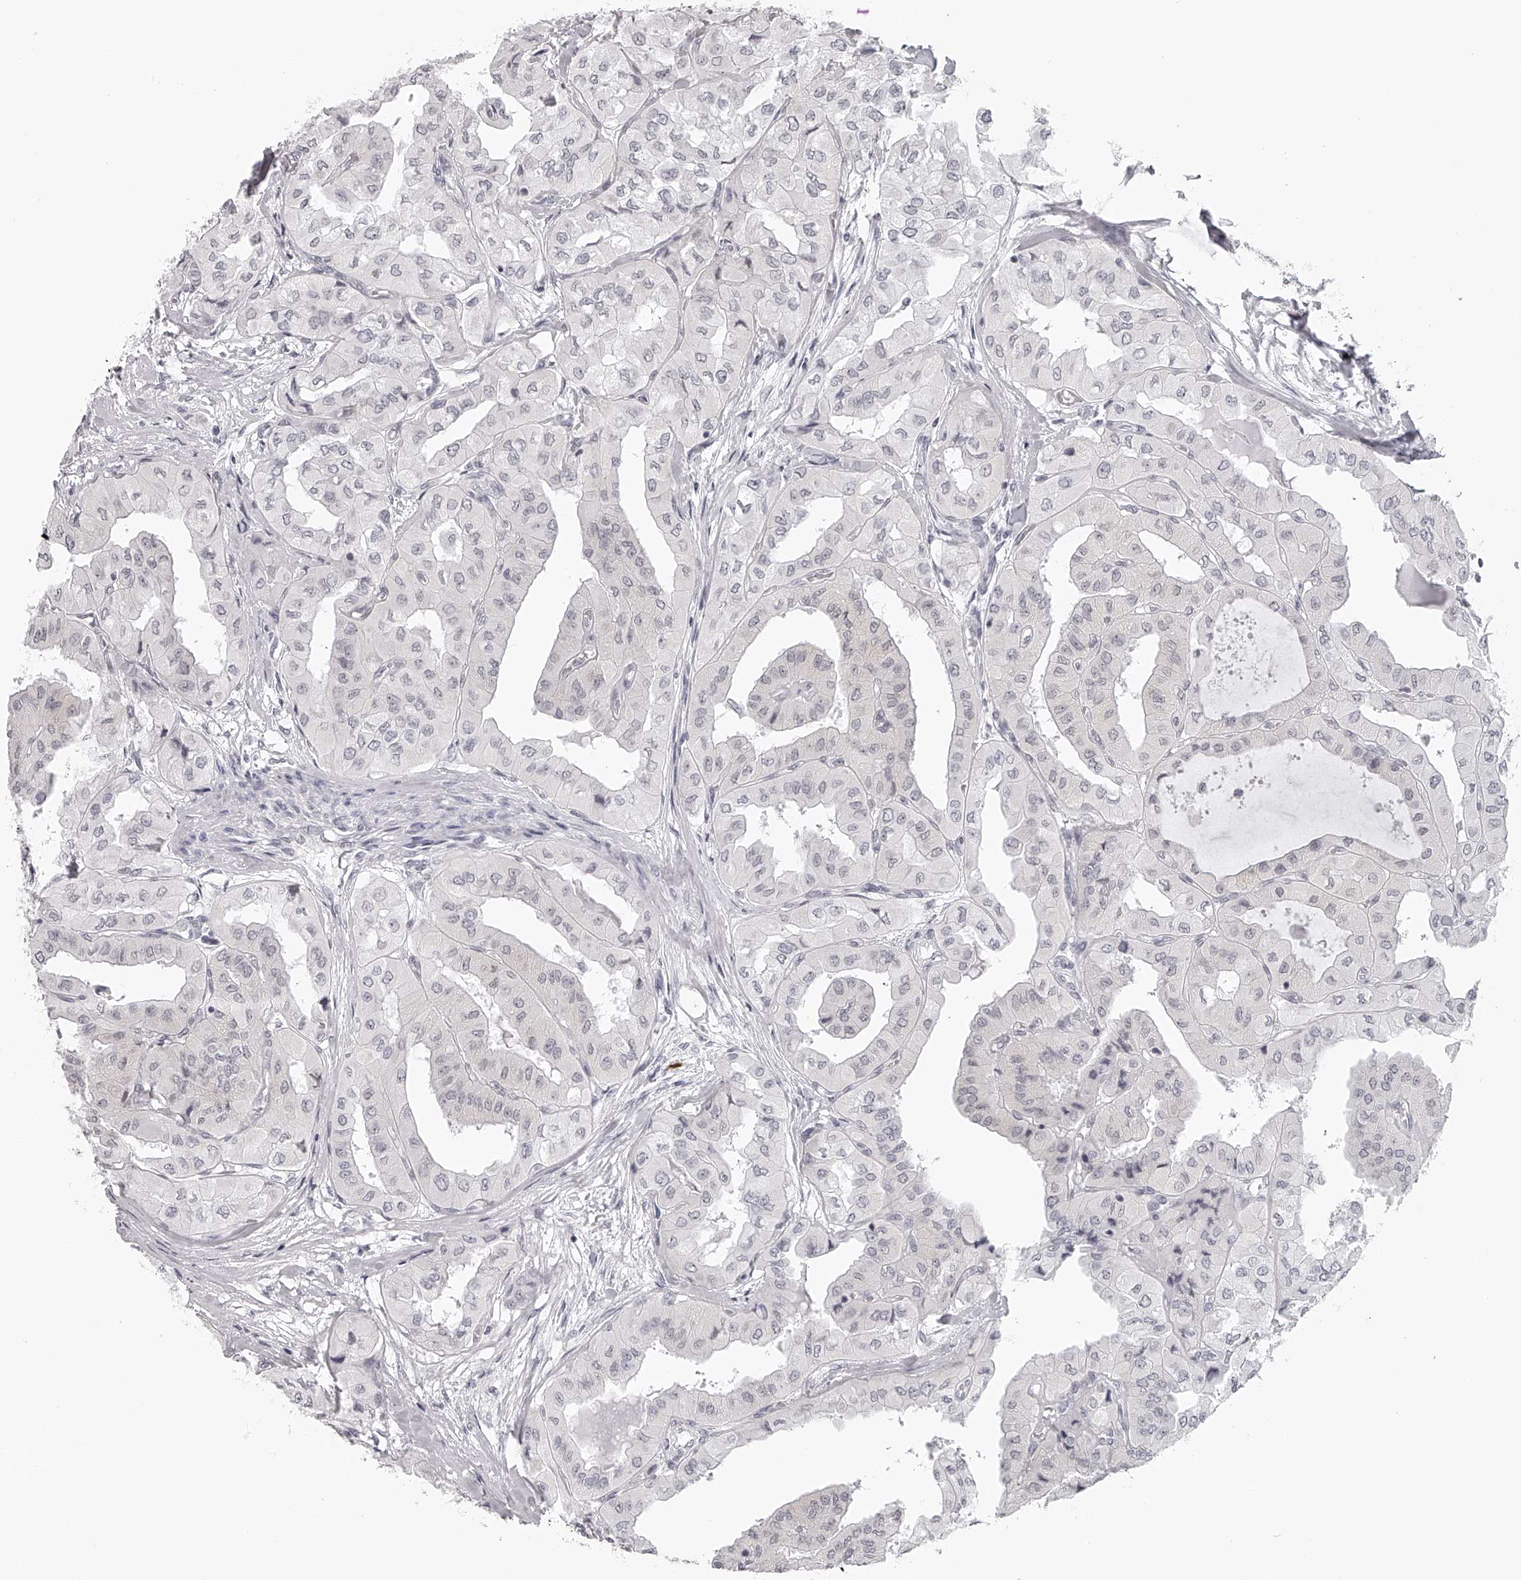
{"staining": {"intensity": "negative", "quantity": "none", "location": "none"}, "tissue": "thyroid cancer", "cell_type": "Tumor cells", "image_type": "cancer", "snomed": [{"axis": "morphology", "description": "Papillary adenocarcinoma, NOS"}, {"axis": "topography", "description": "Thyroid gland"}], "caption": "Immunohistochemical staining of thyroid cancer reveals no significant positivity in tumor cells. The staining was performed using DAB (3,3'-diaminobenzidine) to visualize the protein expression in brown, while the nuclei were stained in blue with hematoxylin (Magnification: 20x).", "gene": "SEC11C", "patient": {"sex": "female", "age": 59}}